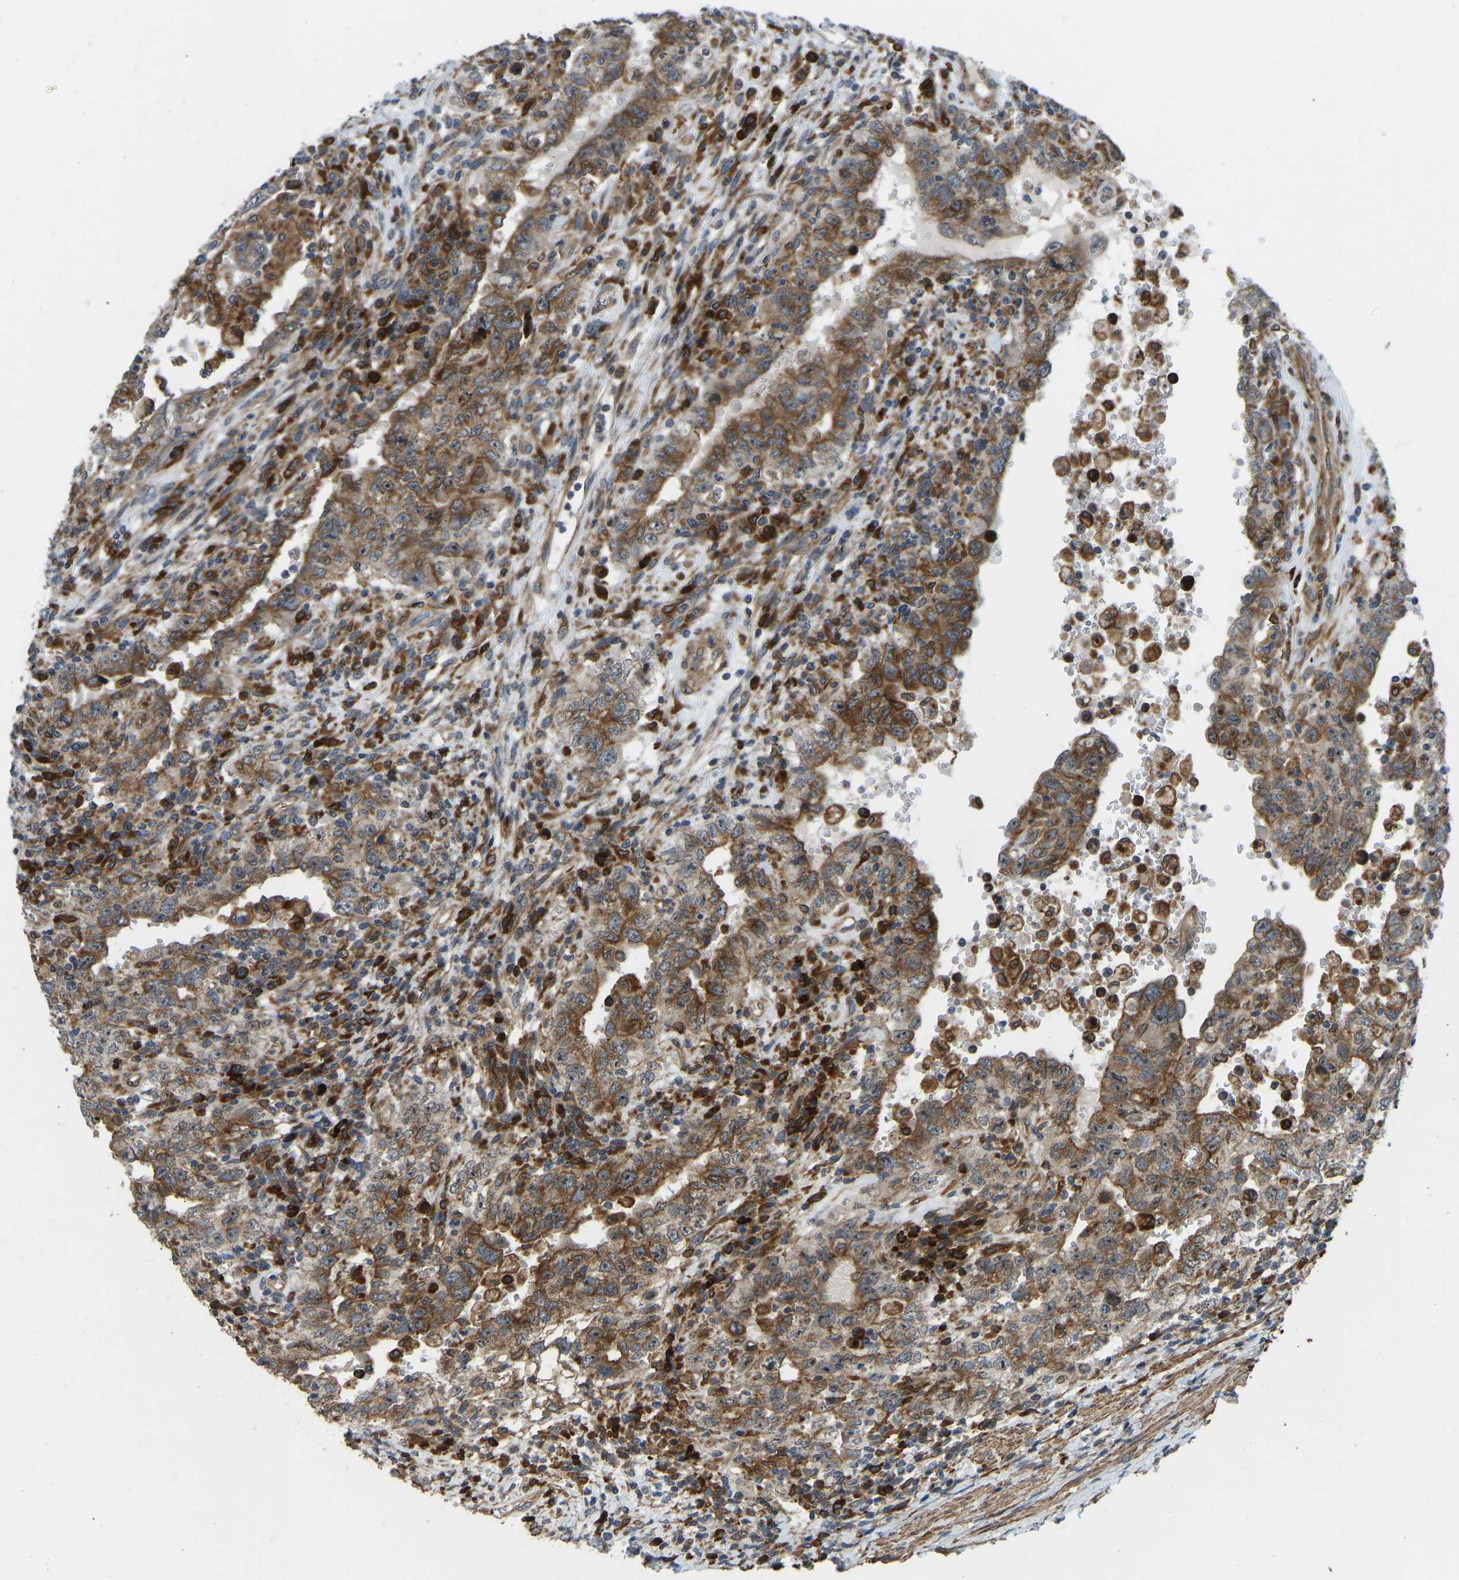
{"staining": {"intensity": "moderate", "quantity": ">75%", "location": "cytoplasmic/membranous"}, "tissue": "testis cancer", "cell_type": "Tumor cells", "image_type": "cancer", "snomed": [{"axis": "morphology", "description": "Carcinoma, Embryonal, NOS"}, {"axis": "topography", "description": "Testis"}], "caption": "The micrograph demonstrates a brown stain indicating the presence of a protein in the cytoplasmic/membranous of tumor cells in embryonal carcinoma (testis). Nuclei are stained in blue.", "gene": "OS9", "patient": {"sex": "male", "age": 26}}